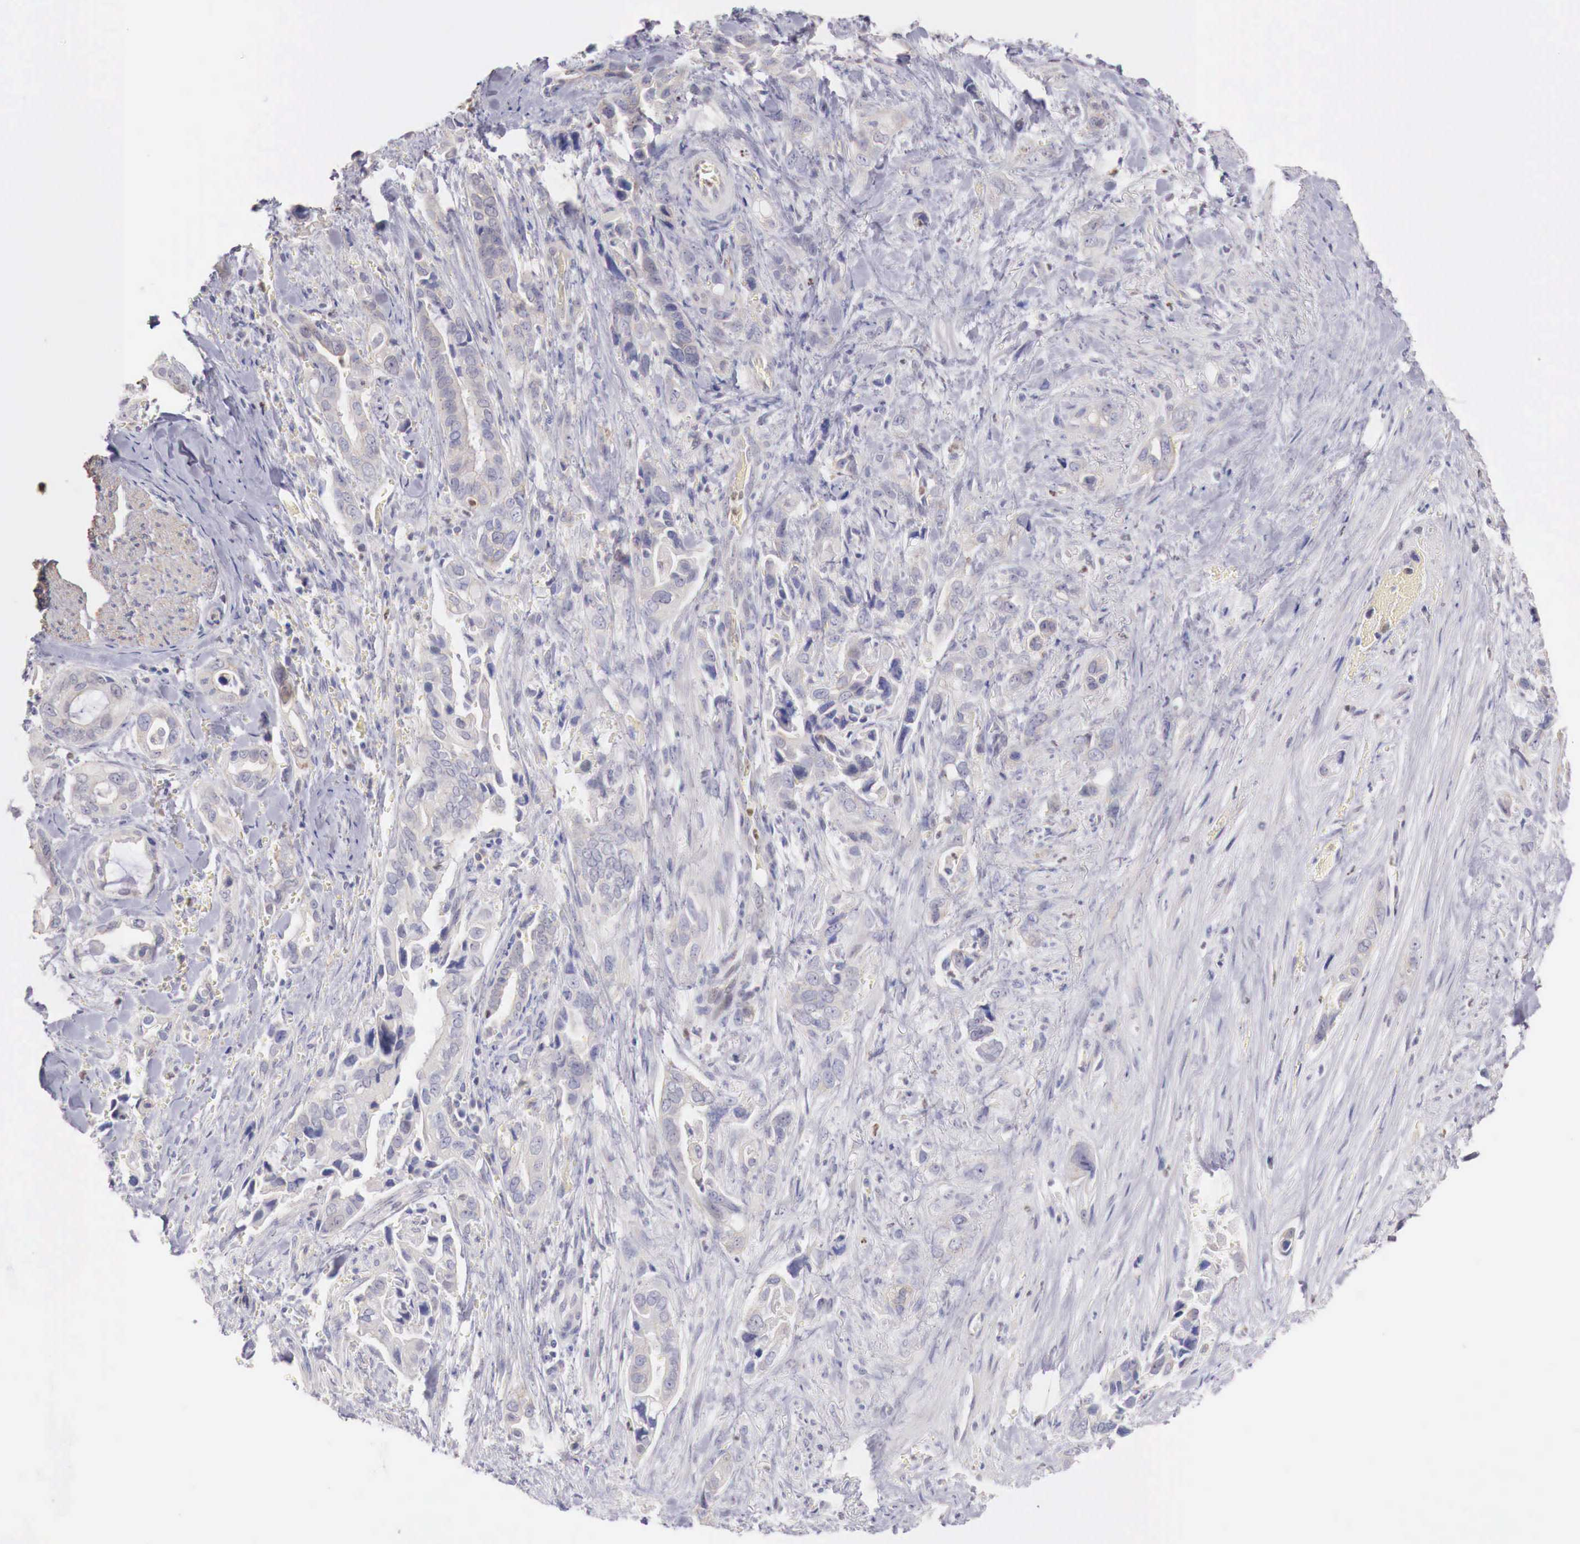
{"staining": {"intensity": "negative", "quantity": "none", "location": "none"}, "tissue": "pancreatic cancer", "cell_type": "Tumor cells", "image_type": "cancer", "snomed": [{"axis": "morphology", "description": "Adenocarcinoma, NOS"}, {"axis": "topography", "description": "Pancreas"}], "caption": "The micrograph reveals no staining of tumor cells in pancreatic cancer (adenocarcinoma).", "gene": "TRIM13", "patient": {"sex": "male", "age": 69}}